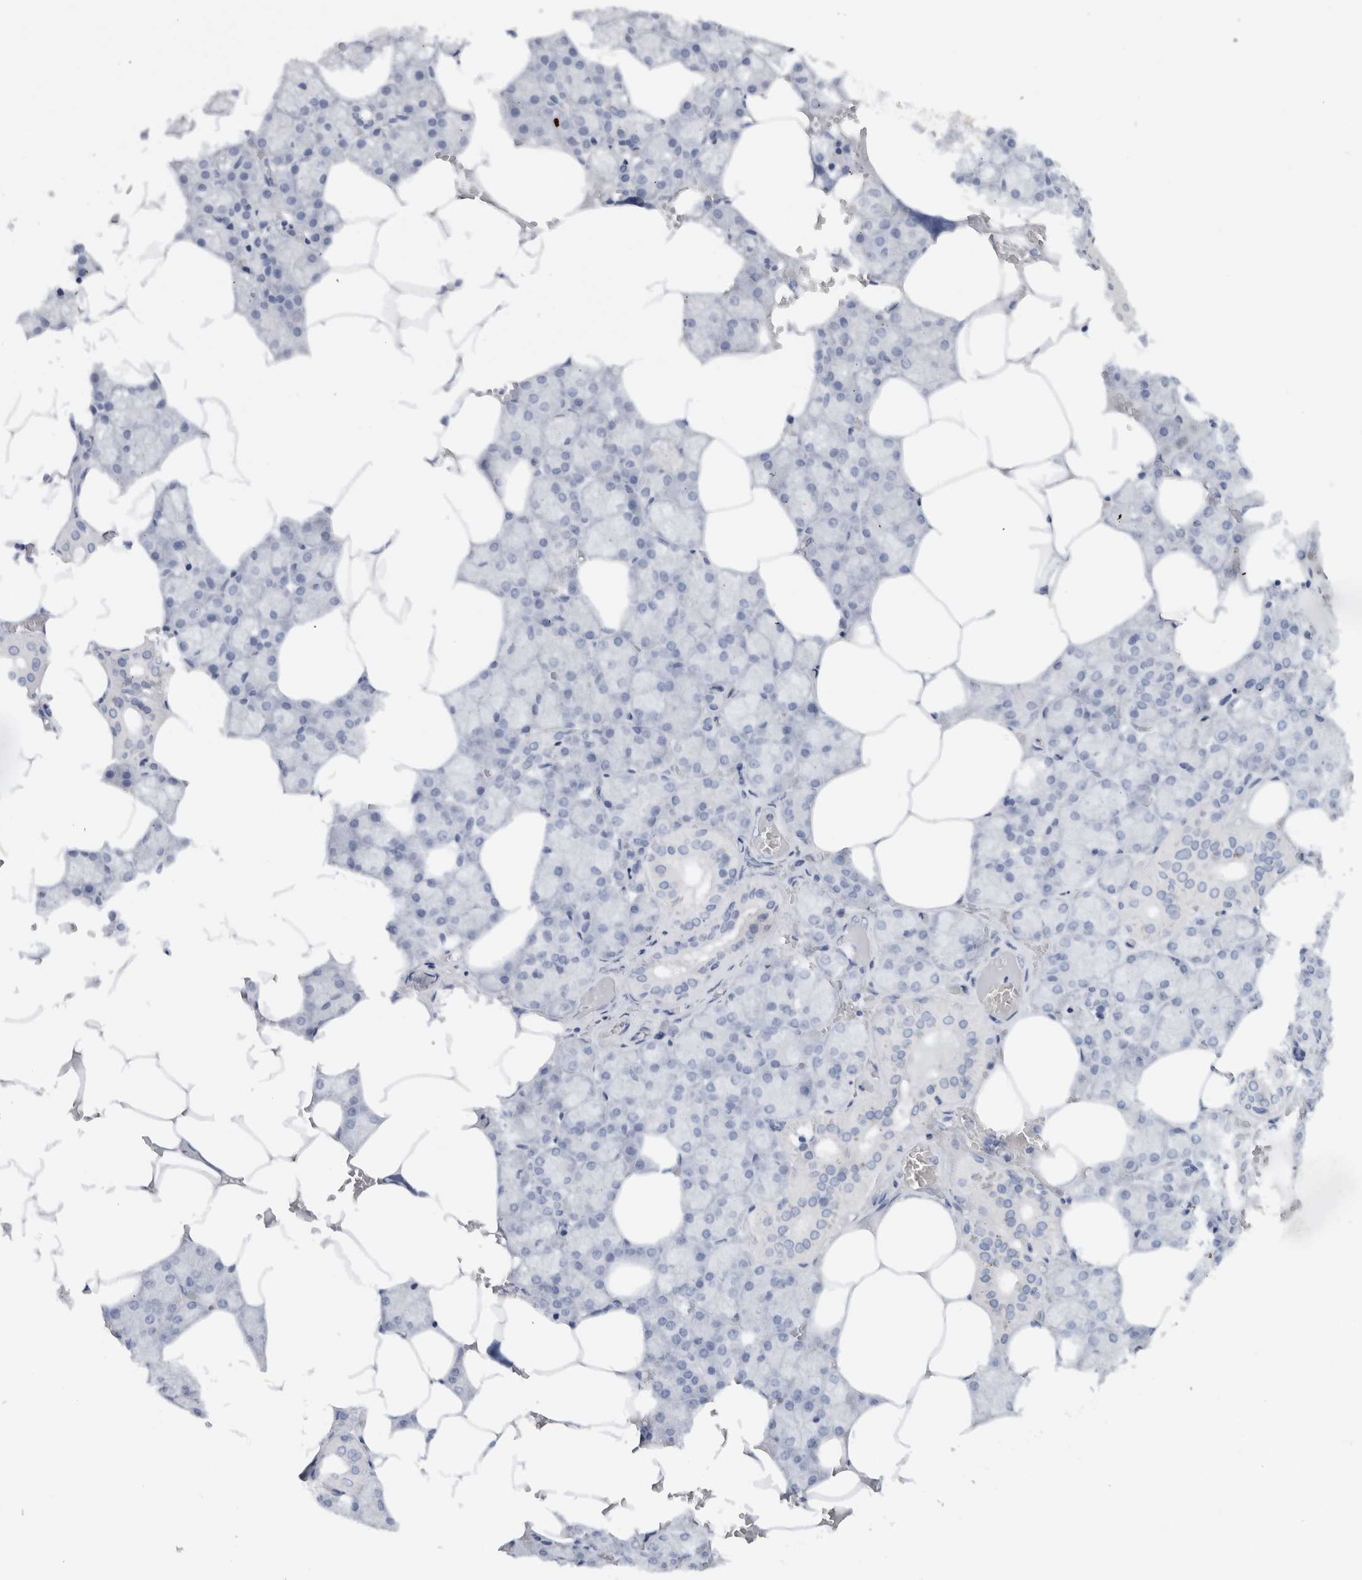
{"staining": {"intensity": "negative", "quantity": "none", "location": "none"}, "tissue": "salivary gland", "cell_type": "Glandular cells", "image_type": "normal", "snomed": [{"axis": "morphology", "description": "Normal tissue, NOS"}, {"axis": "topography", "description": "Salivary gland"}], "caption": "Glandular cells are negative for brown protein staining in benign salivary gland. (Stains: DAB IHC with hematoxylin counter stain, Microscopy: brightfield microscopy at high magnification).", "gene": "CNTN1", "patient": {"sex": "male", "age": 62}}